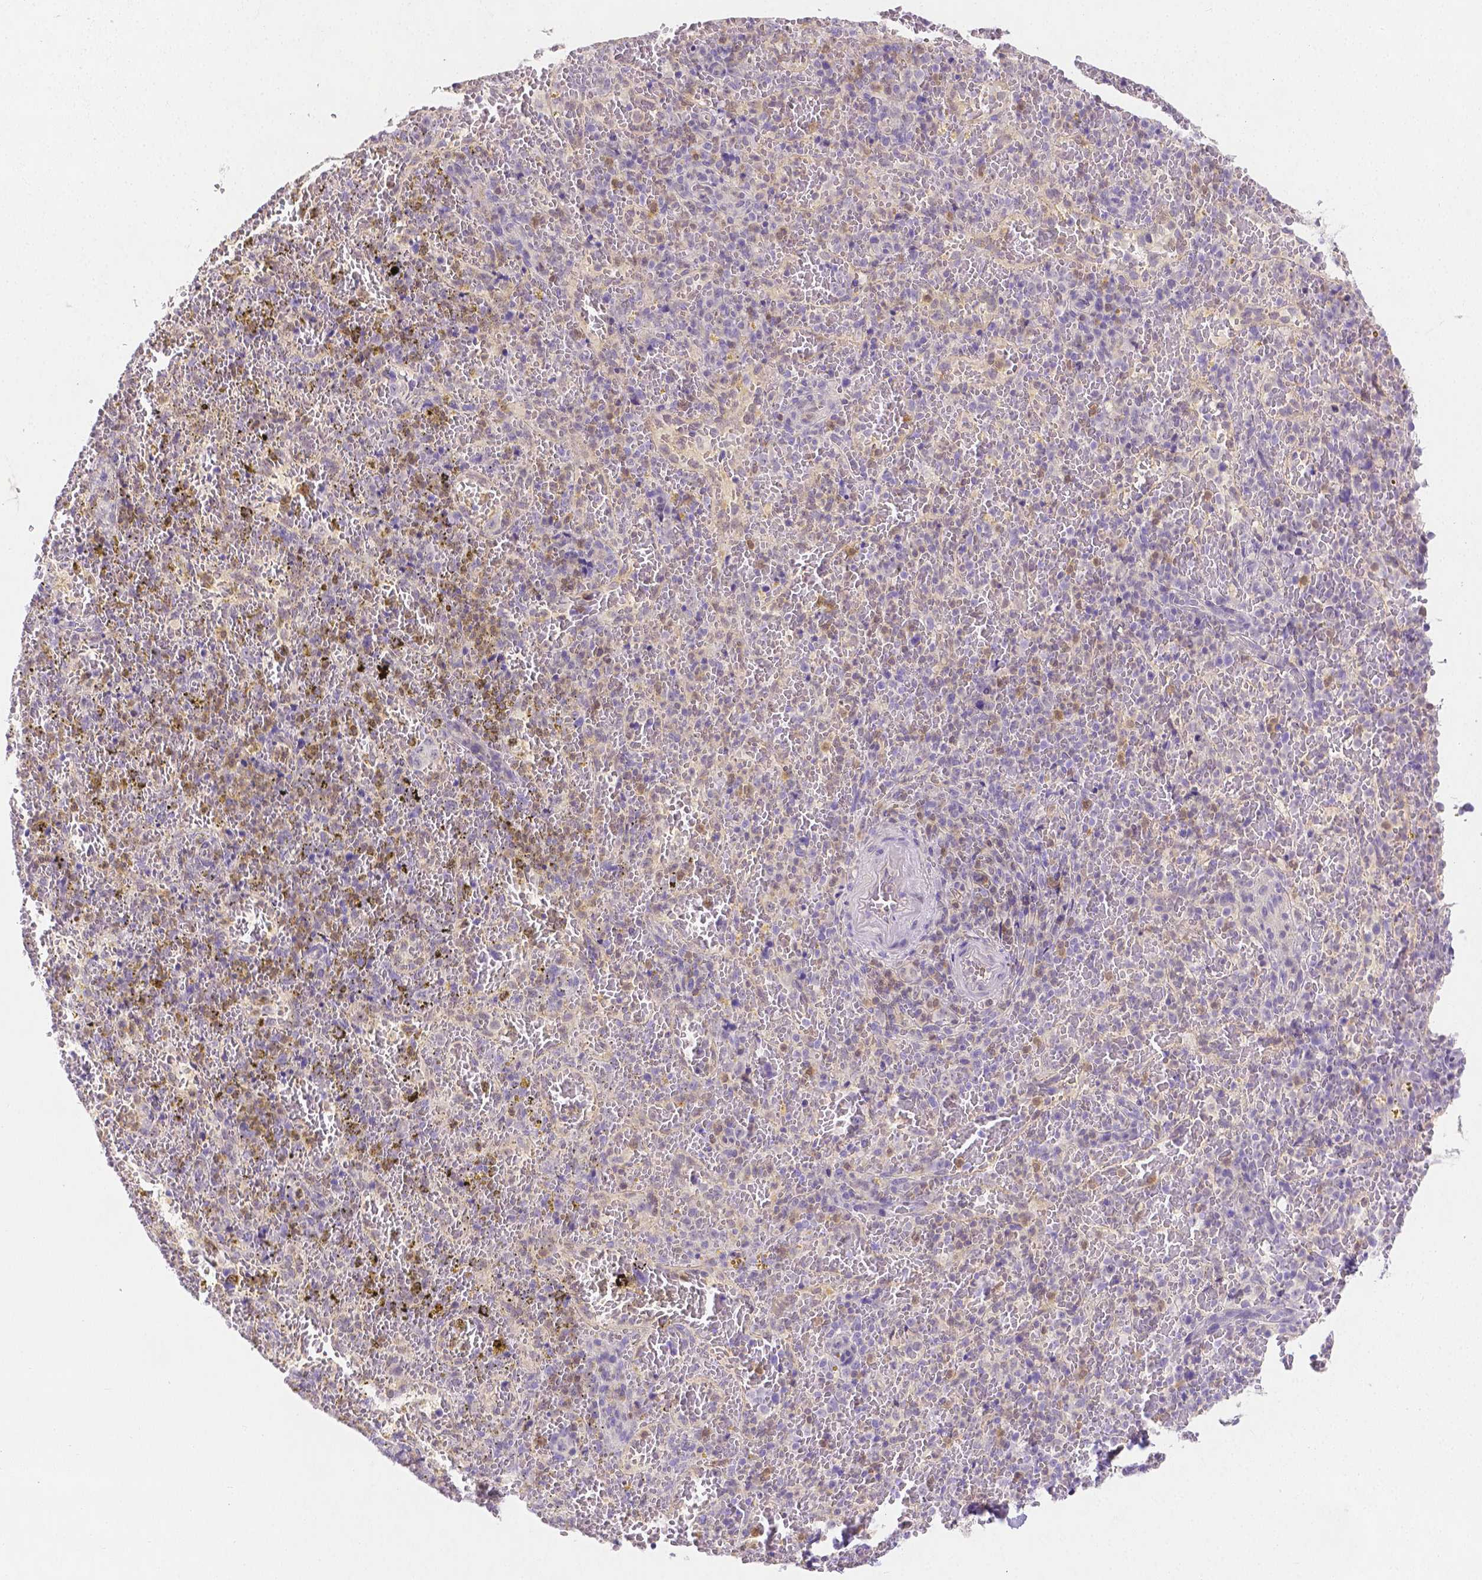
{"staining": {"intensity": "negative", "quantity": "none", "location": "none"}, "tissue": "spleen", "cell_type": "Cells in red pulp", "image_type": "normal", "snomed": [{"axis": "morphology", "description": "Normal tissue, NOS"}, {"axis": "topography", "description": "Spleen"}], "caption": "DAB immunohistochemical staining of unremarkable spleen displays no significant staining in cells in red pulp.", "gene": "SGTB", "patient": {"sex": "female", "age": 50}}